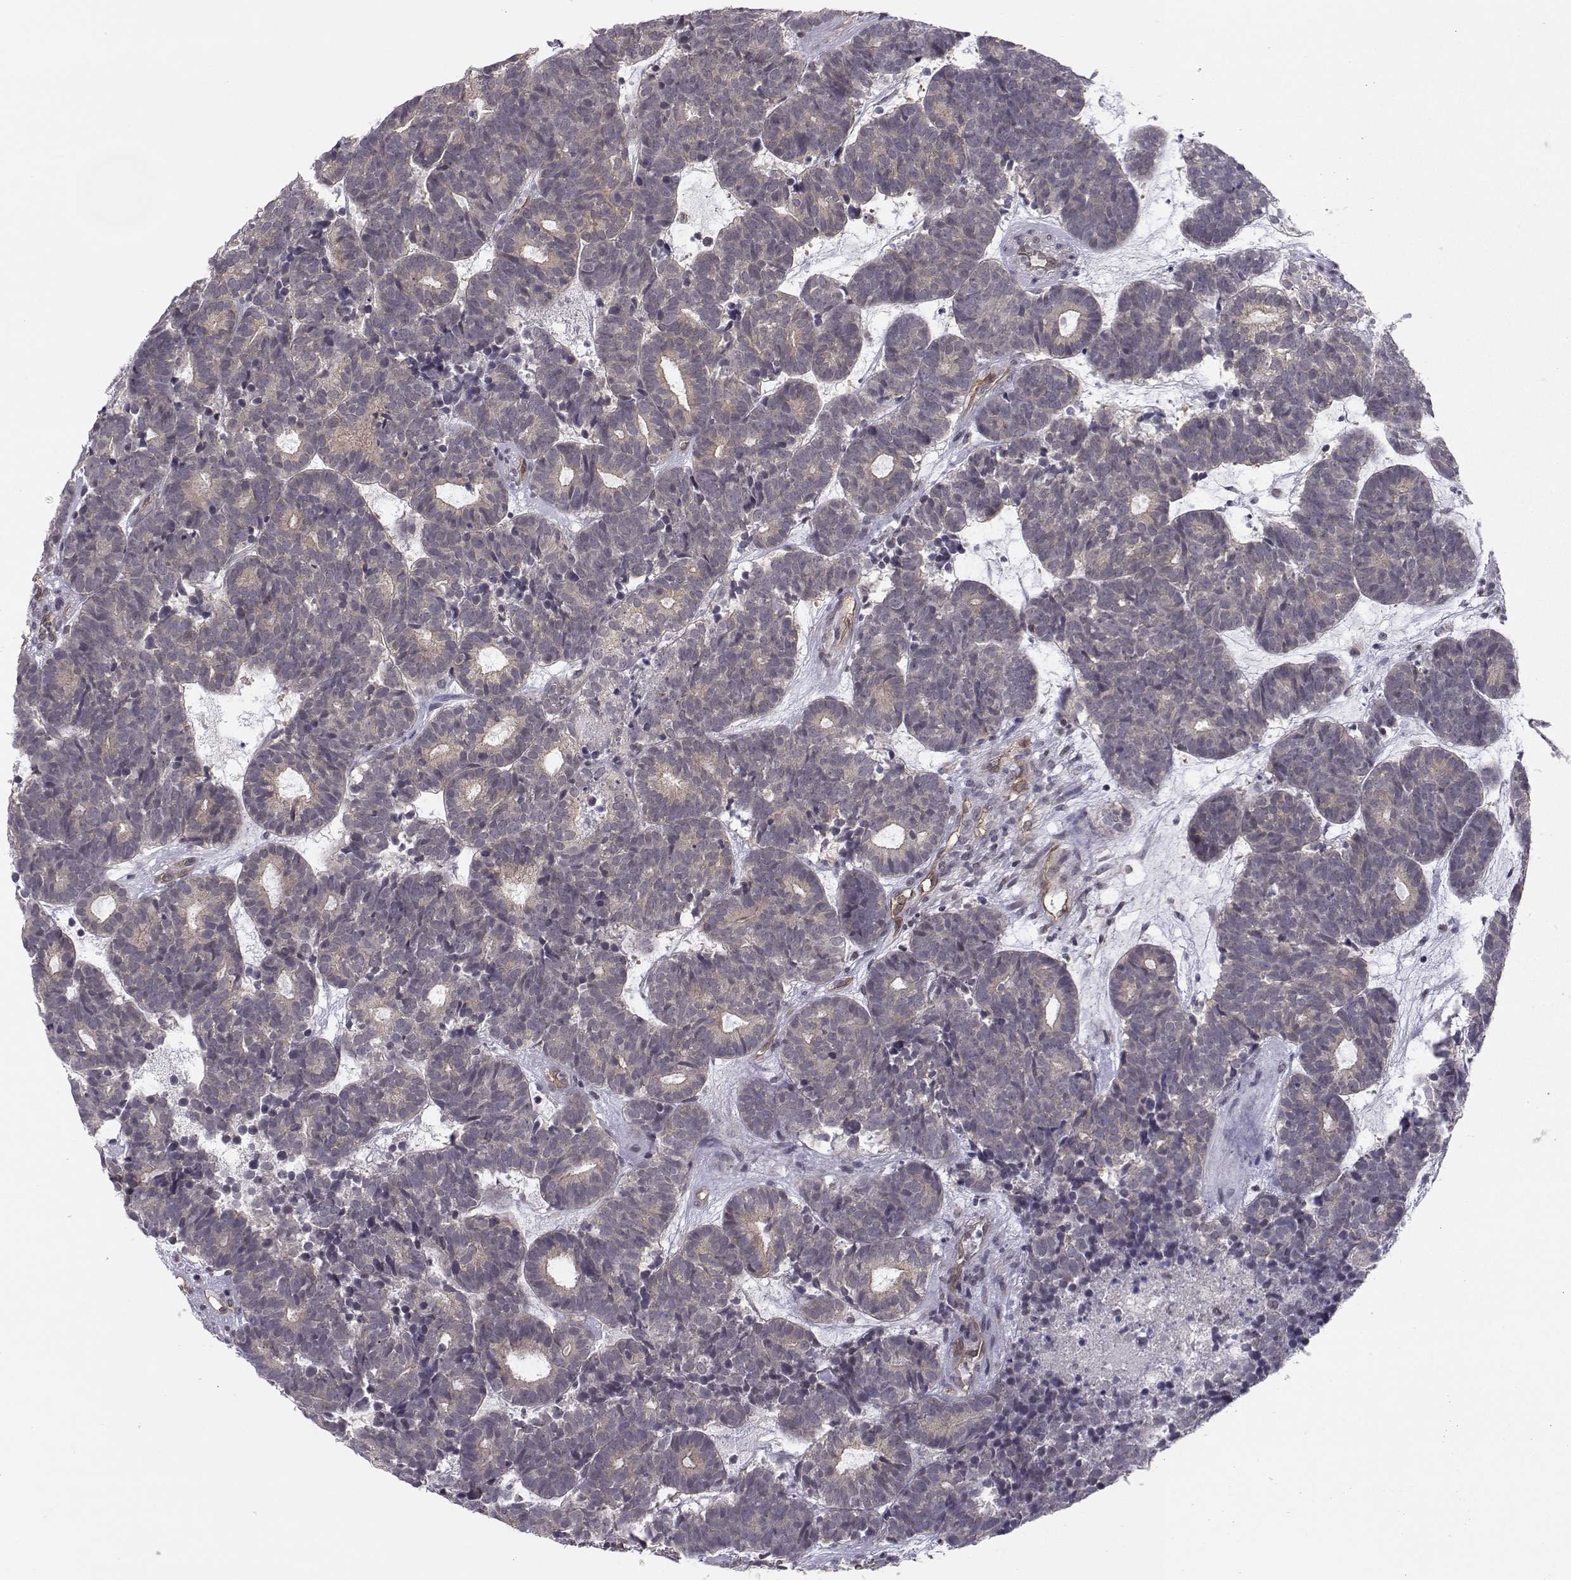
{"staining": {"intensity": "negative", "quantity": "none", "location": "none"}, "tissue": "head and neck cancer", "cell_type": "Tumor cells", "image_type": "cancer", "snomed": [{"axis": "morphology", "description": "Adenocarcinoma, NOS"}, {"axis": "topography", "description": "Head-Neck"}], "caption": "There is no significant positivity in tumor cells of head and neck adenocarcinoma.", "gene": "KIF13B", "patient": {"sex": "female", "age": 81}}